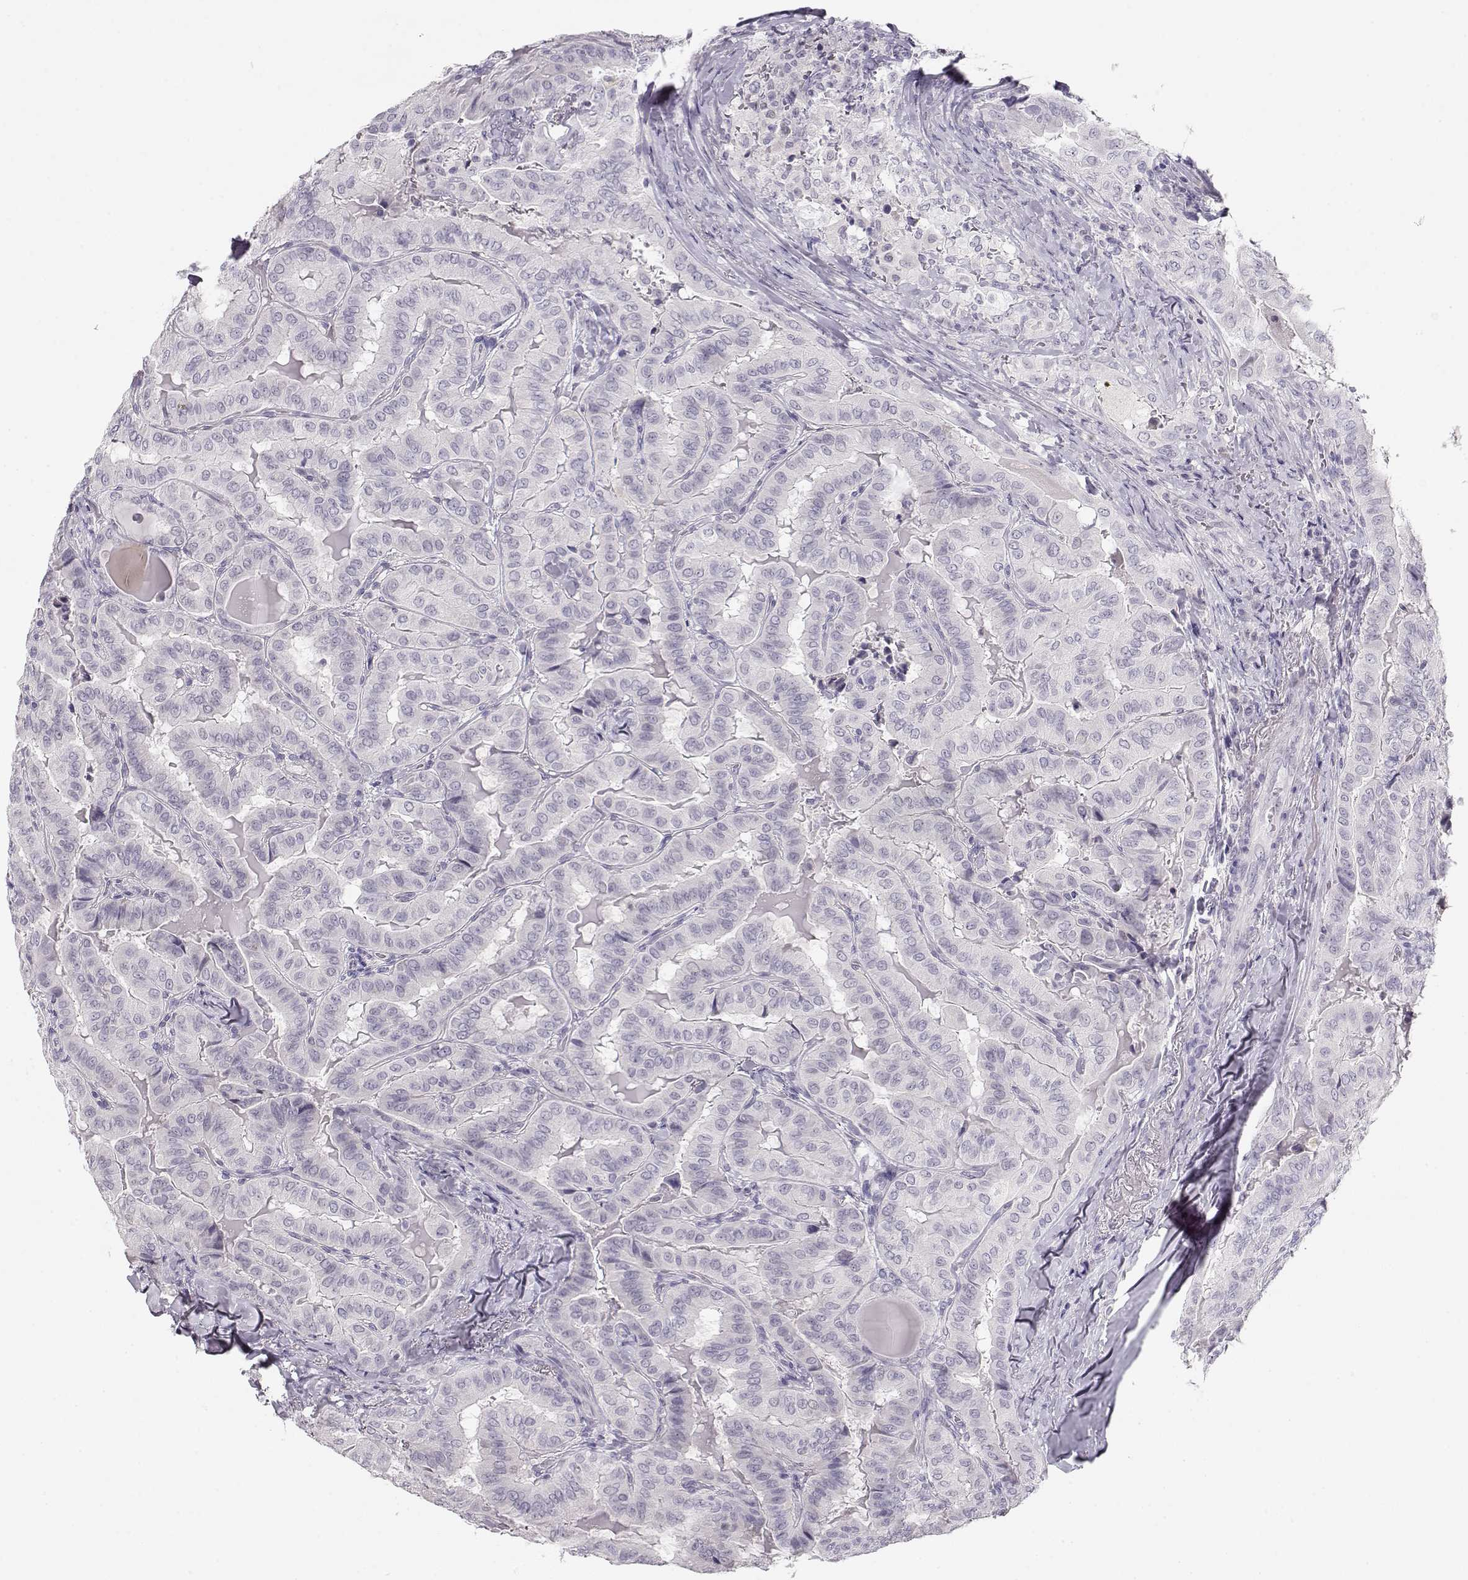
{"staining": {"intensity": "negative", "quantity": "none", "location": "none"}, "tissue": "thyroid cancer", "cell_type": "Tumor cells", "image_type": "cancer", "snomed": [{"axis": "morphology", "description": "Papillary adenocarcinoma, NOS"}, {"axis": "topography", "description": "Thyroid gland"}], "caption": "Immunohistochemistry (IHC) histopathology image of human thyroid papillary adenocarcinoma stained for a protein (brown), which displays no staining in tumor cells.", "gene": "IMPG1", "patient": {"sex": "female", "age": 68}}